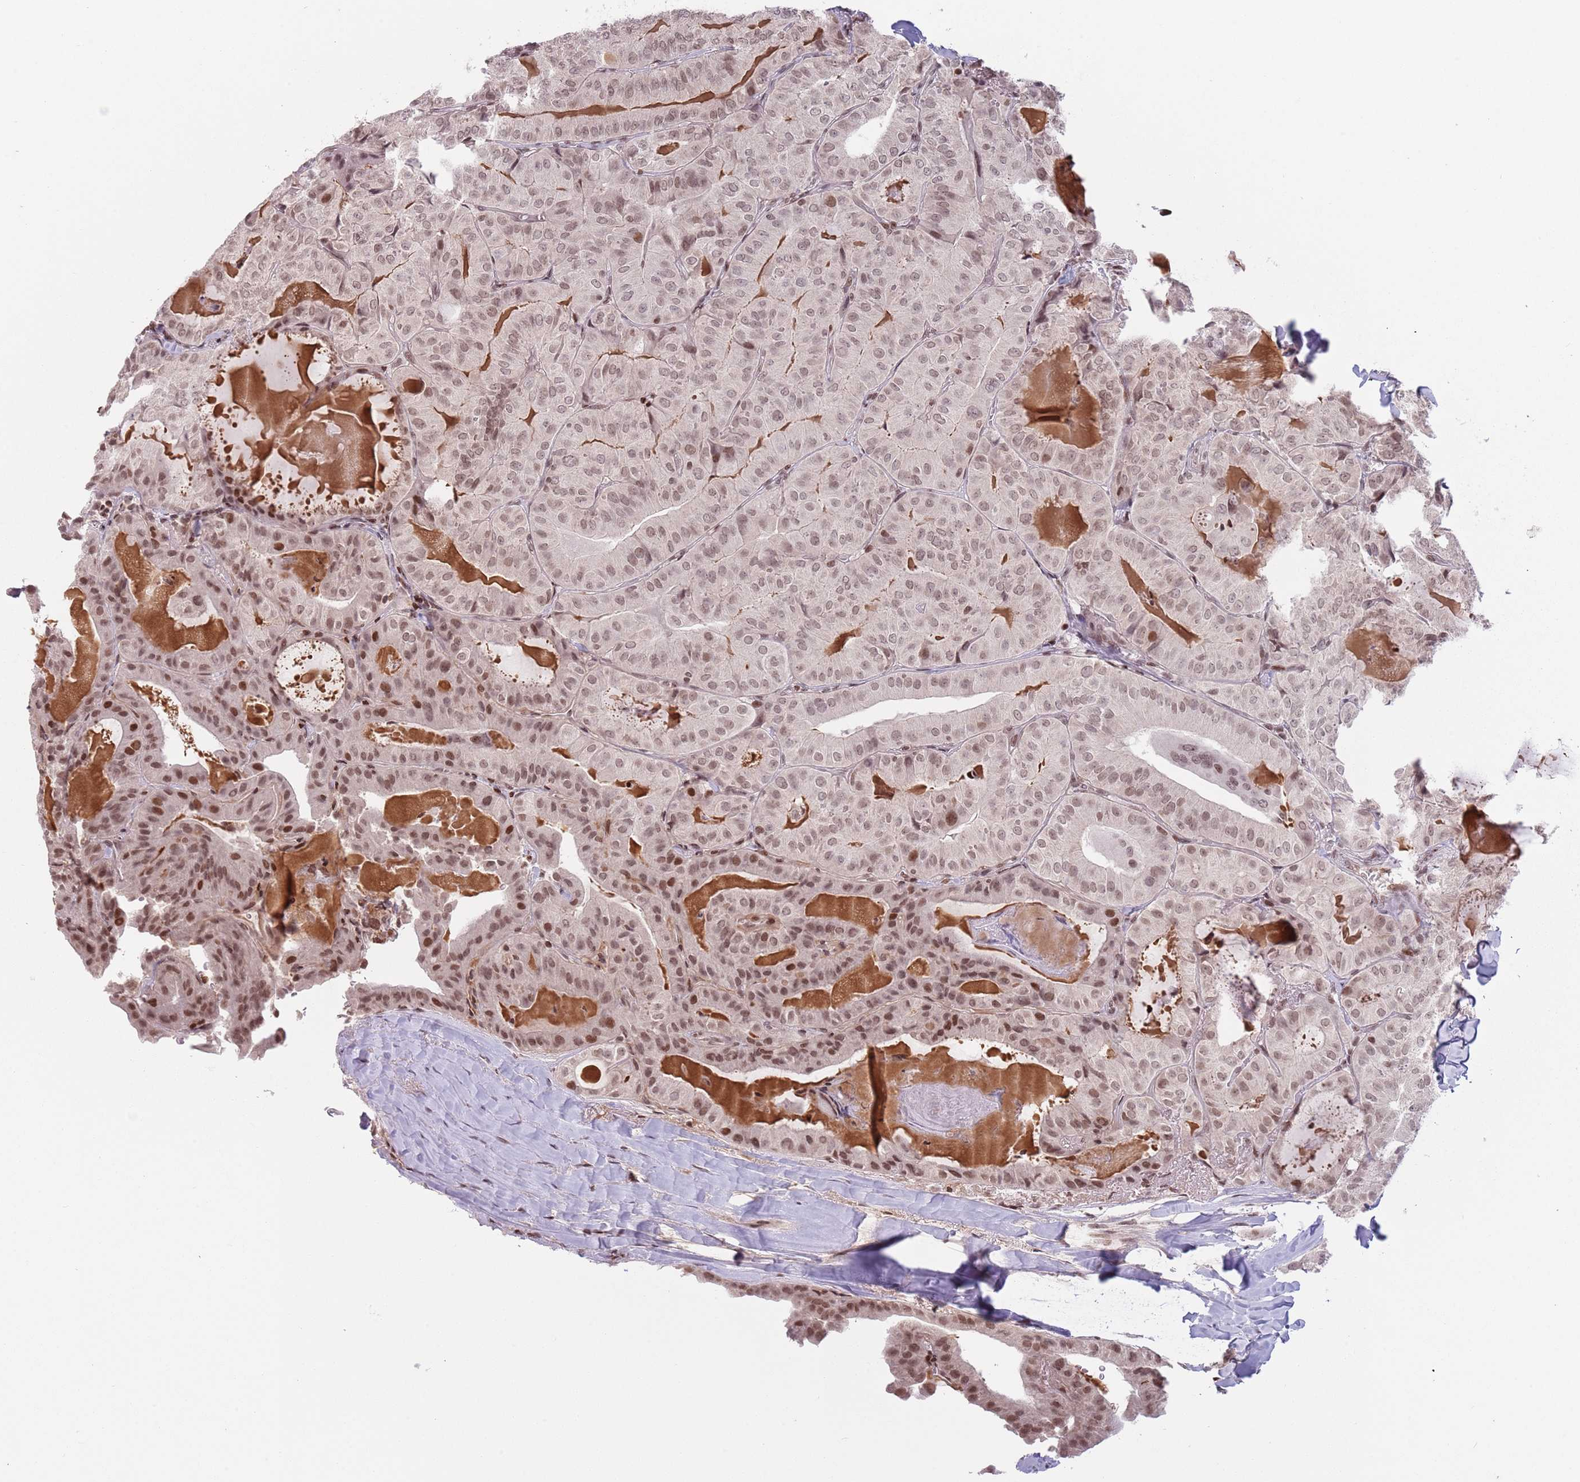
{"staining": {"intensity": "moderate", "quantity": ">75%", "location": "nuclear"}, "tissue": "thyroid cancer", "cell_type": "Tumor cells", "image_type": "cancer", "snomed": [{"axis": "morphology", "description": "Papillary adenocarcinoma, NOS"}, {"axis": "topography", "description": "Thyroid gland"}], "caption": "A photomicrograph of human thyroid papillary adenocarcinoma stained for a protein exhibits moderate nuclear brown staining in tumor cells.", "gene": "SH3RF3", "patient": {"sex": "female", "age": 68}}